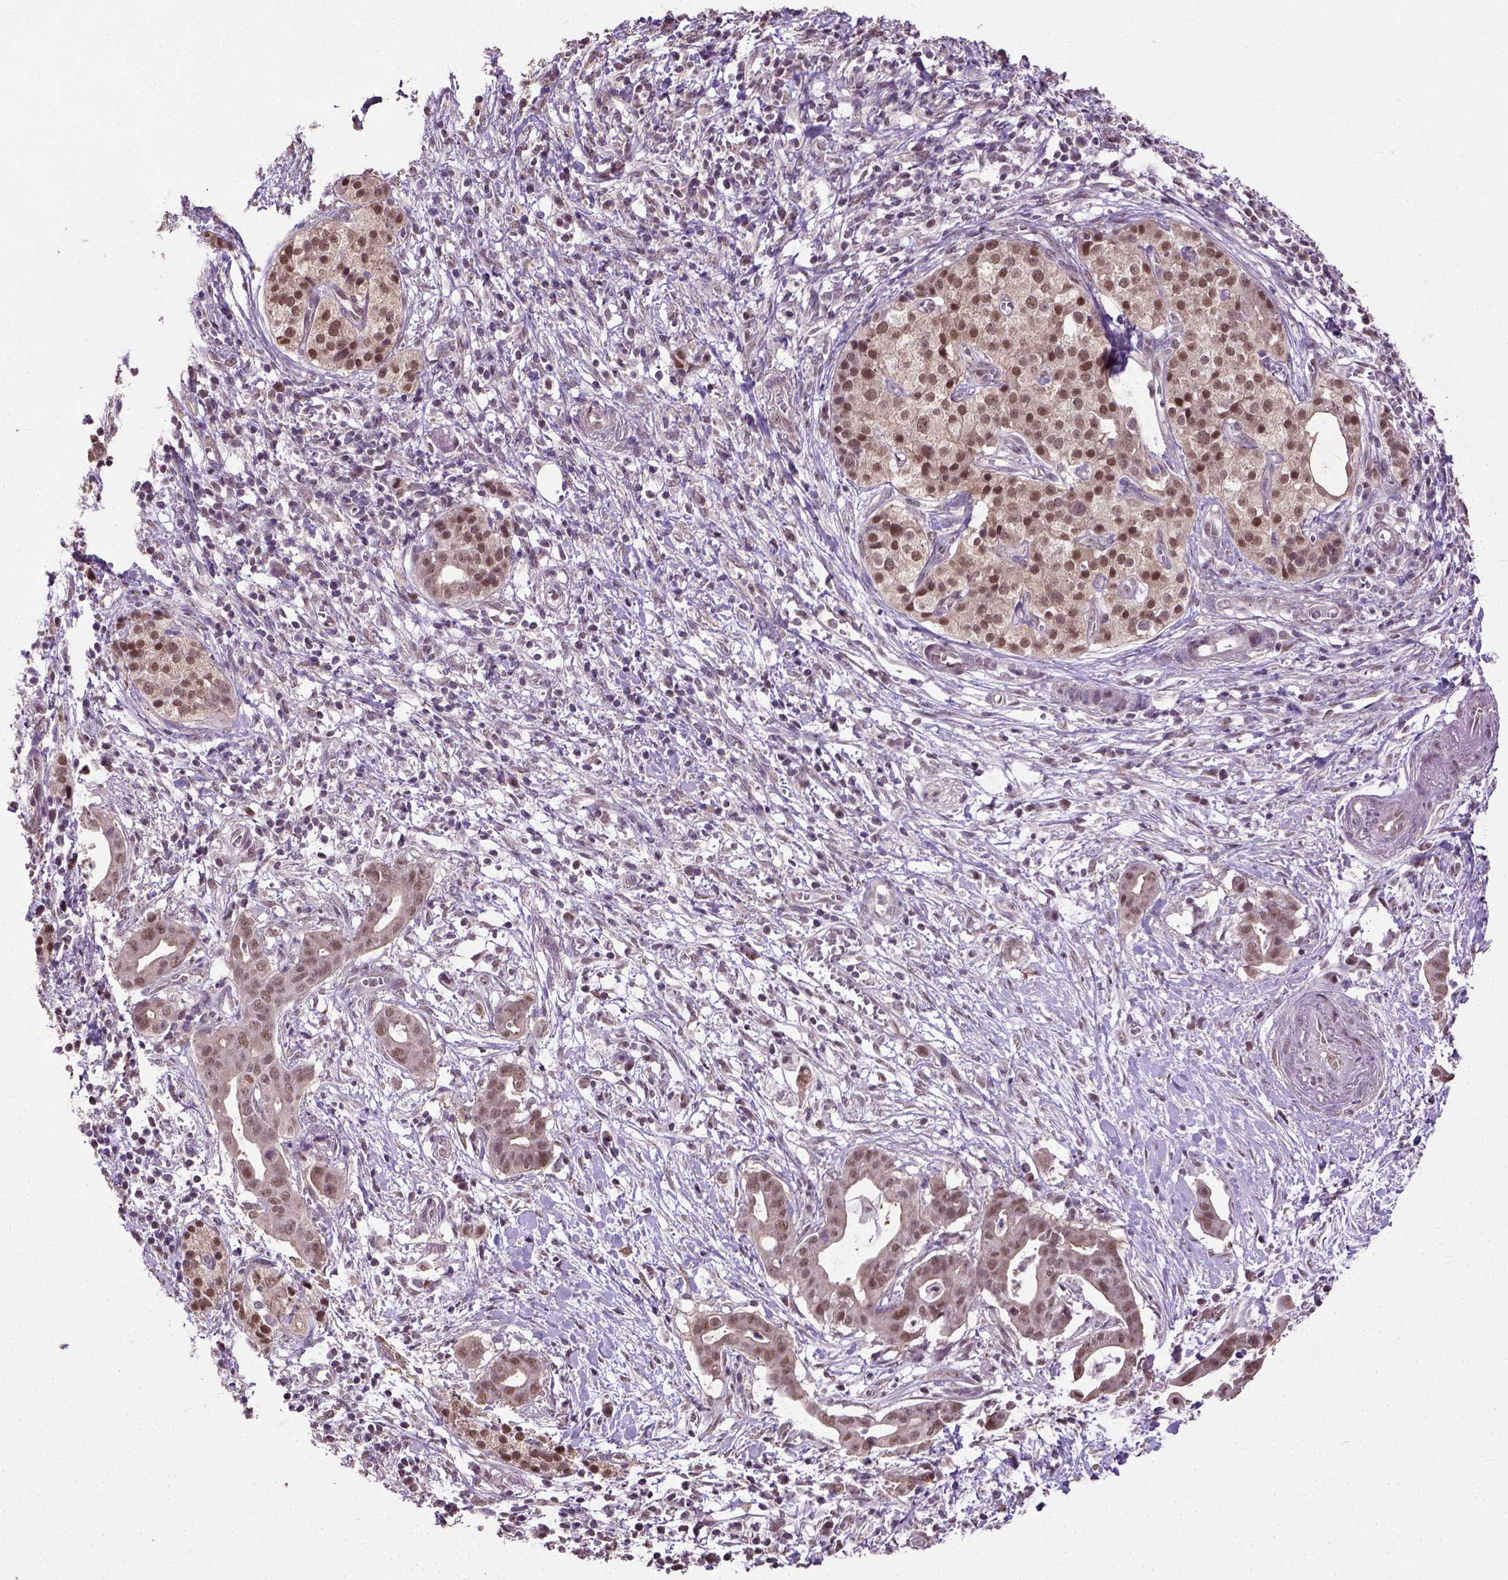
{"staining": {"intensity": "moderate", "quantity": ">75%", "location": "cytoplasmic/membranous,nuclear"}, "tissue": "pancreatic cancer", "cell_type": "Tumor cells", "image_type": "cancer", "snomed": [{"axis": "morphology", "description": "Adenocarcinoma, NOS"}, {"axis": "topography", "description": "Pancreas"}], "caption": "A medium amount of moderate cytoplasmic/membranous and nuclear staining is present in about >75% of tumor cells in pancreatic cancer (adenocarcinoma) tissue.", "gene": "UBA3", "patient": {"sex": "male", "age": 61}}